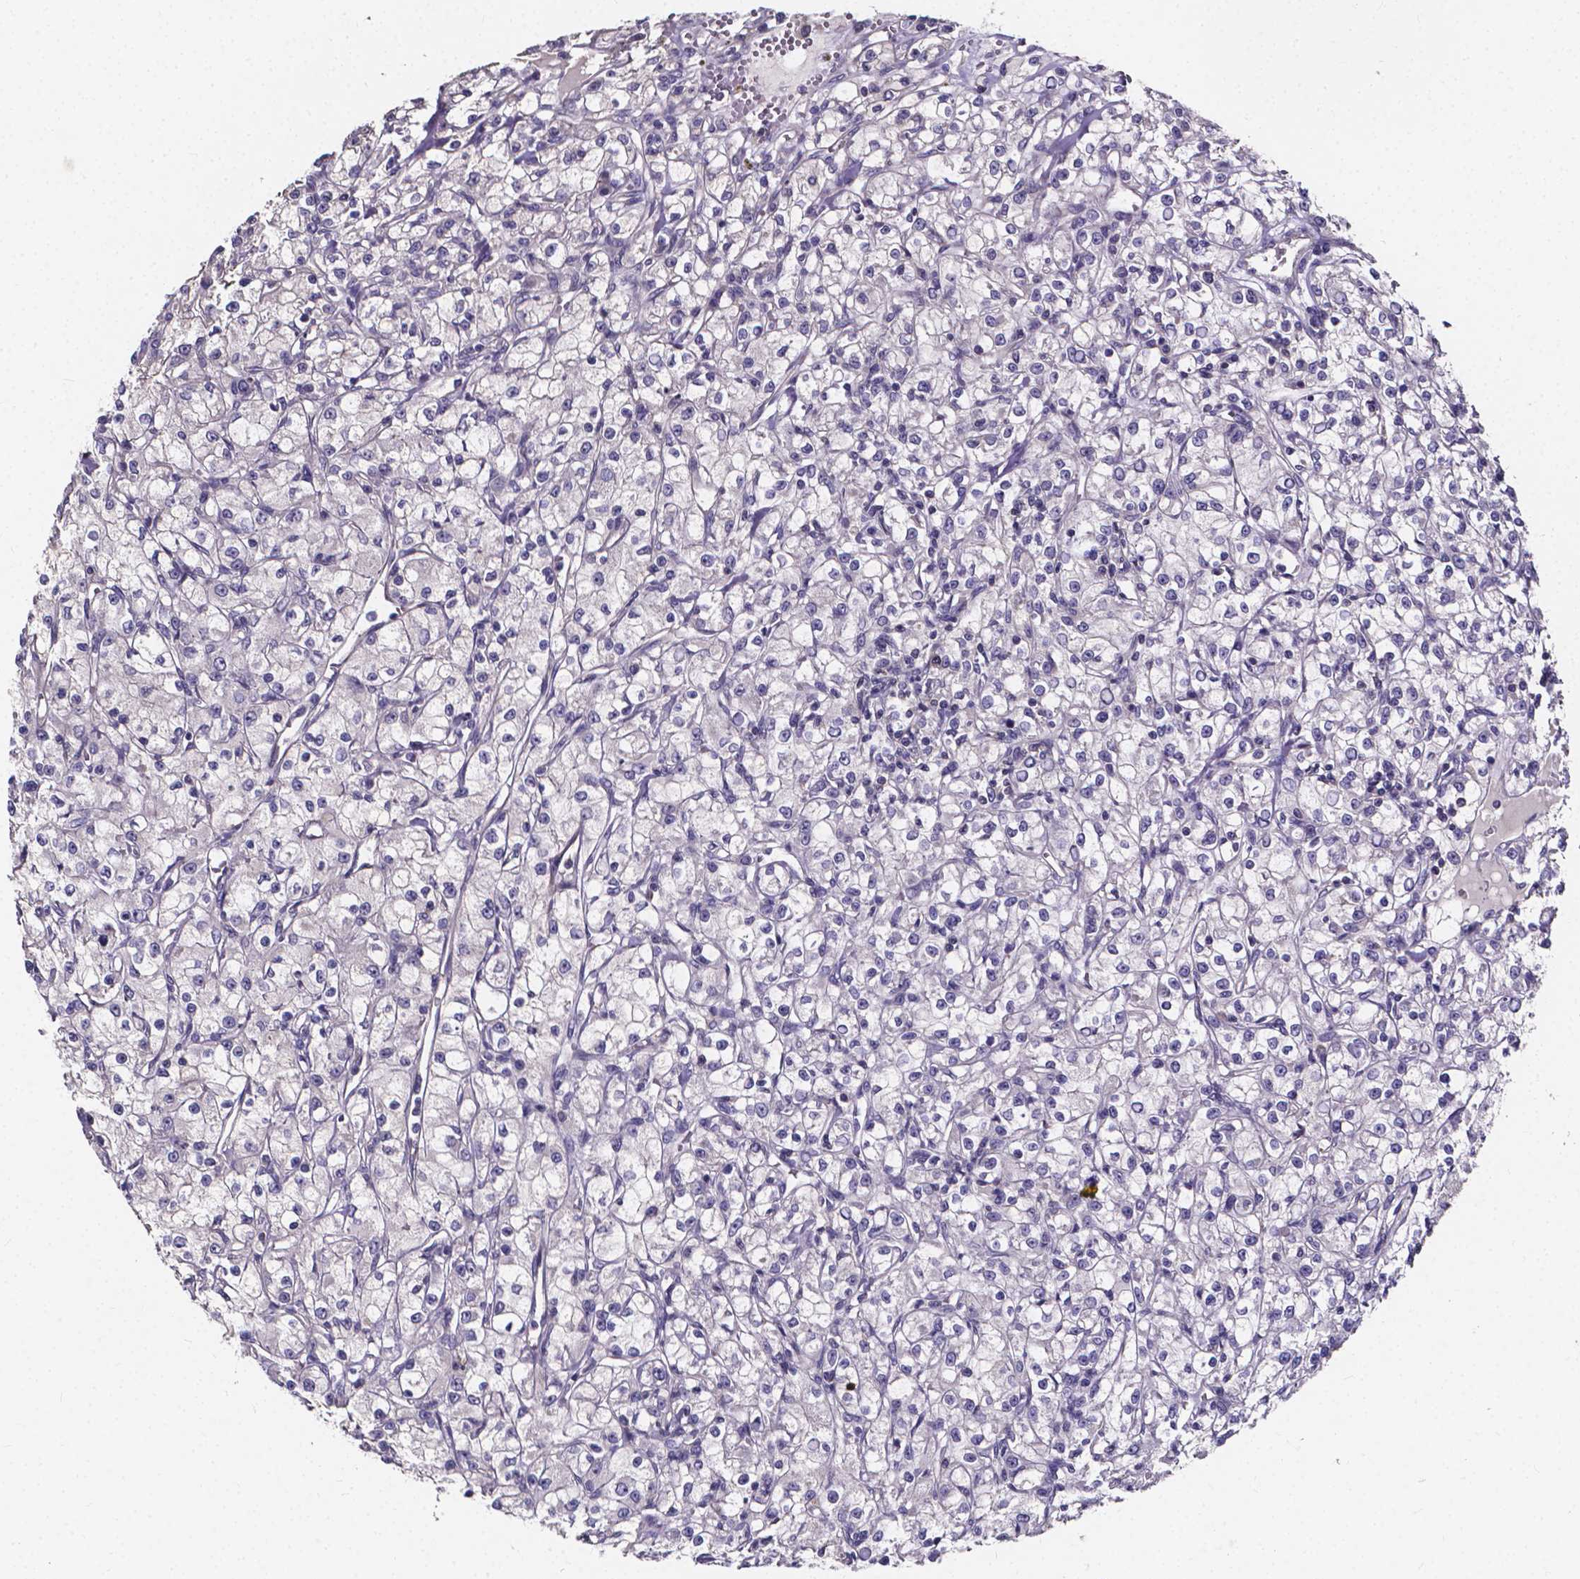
{"staining": {"intensity": "negative", "quantity": "none", "location": "none"}, "tissue": "renal cancer", "cell_type": "Tumor cells", "image_type": "cancer", "snomed": [{"axis": "morphology", "description": "Adenocarcinoma, NOS"}, {"axis": "topography", "description": "Kidney"}], "caption": "Renal adenocarcinoma was stained to show a protein in brown. There is no significant expression in tumor cells.", "gene": "THEMIS", "patient": {"sex": "female", "age": 59}}